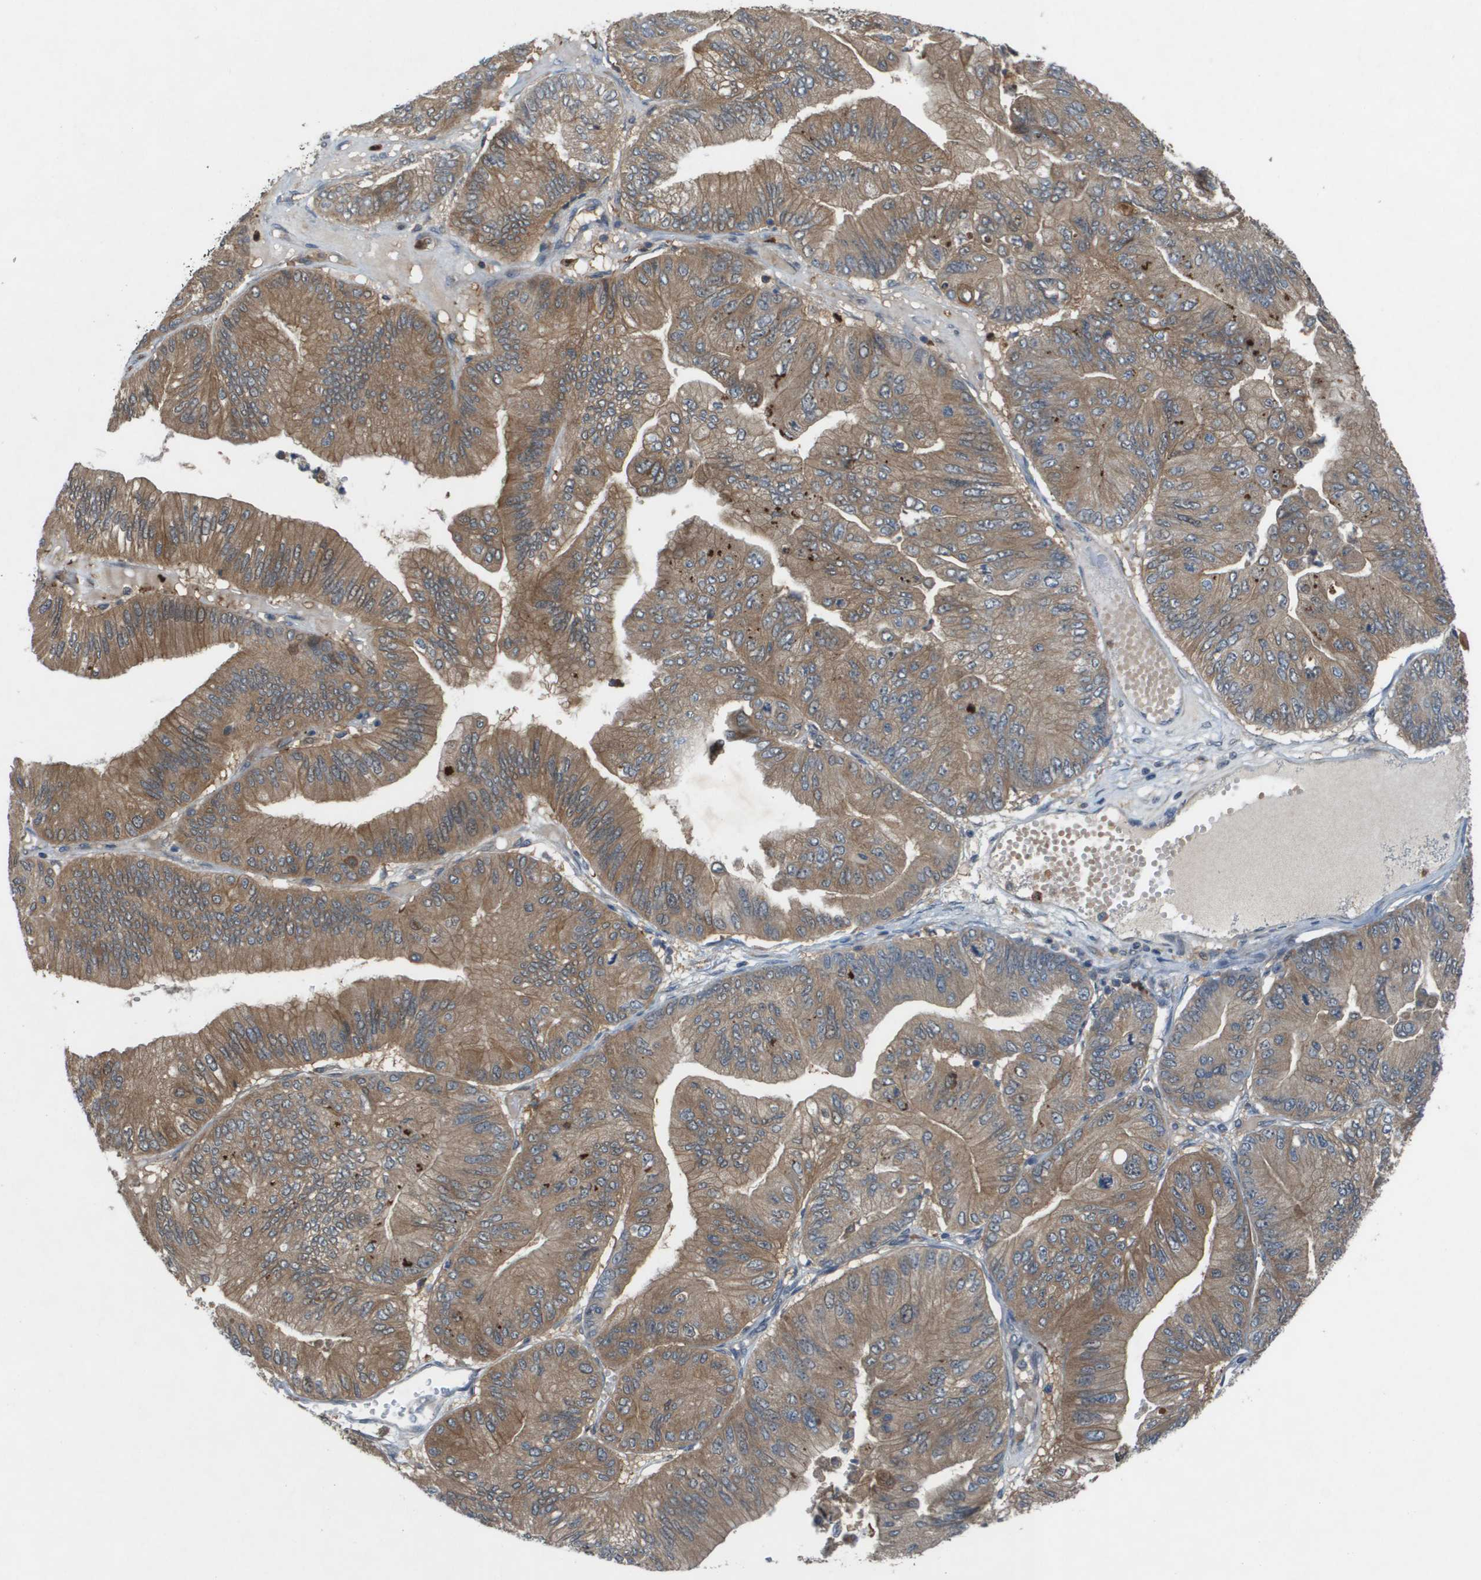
{"staining": {"intensity": "moderate", "quantity": ">75%", "location": "cytoplasmic/membranous"}, "tissue": "ovarian cancer", "cell_type": "Tumor cells", "image_type": "cancer", "snomed": [{"axis": "morphology", "description": "Cystadenocarcinoma, mucinous, NOS"}, {"axis": "topography", "description": "Ovary"}], "caption": "Human mucinous cystadenocarcinoma (ovarian) stained with a protein marker demonstrates moderate staining in tumor cells.", "gene": "PALD1", "patient": {"sex": "female", "age": 61}}